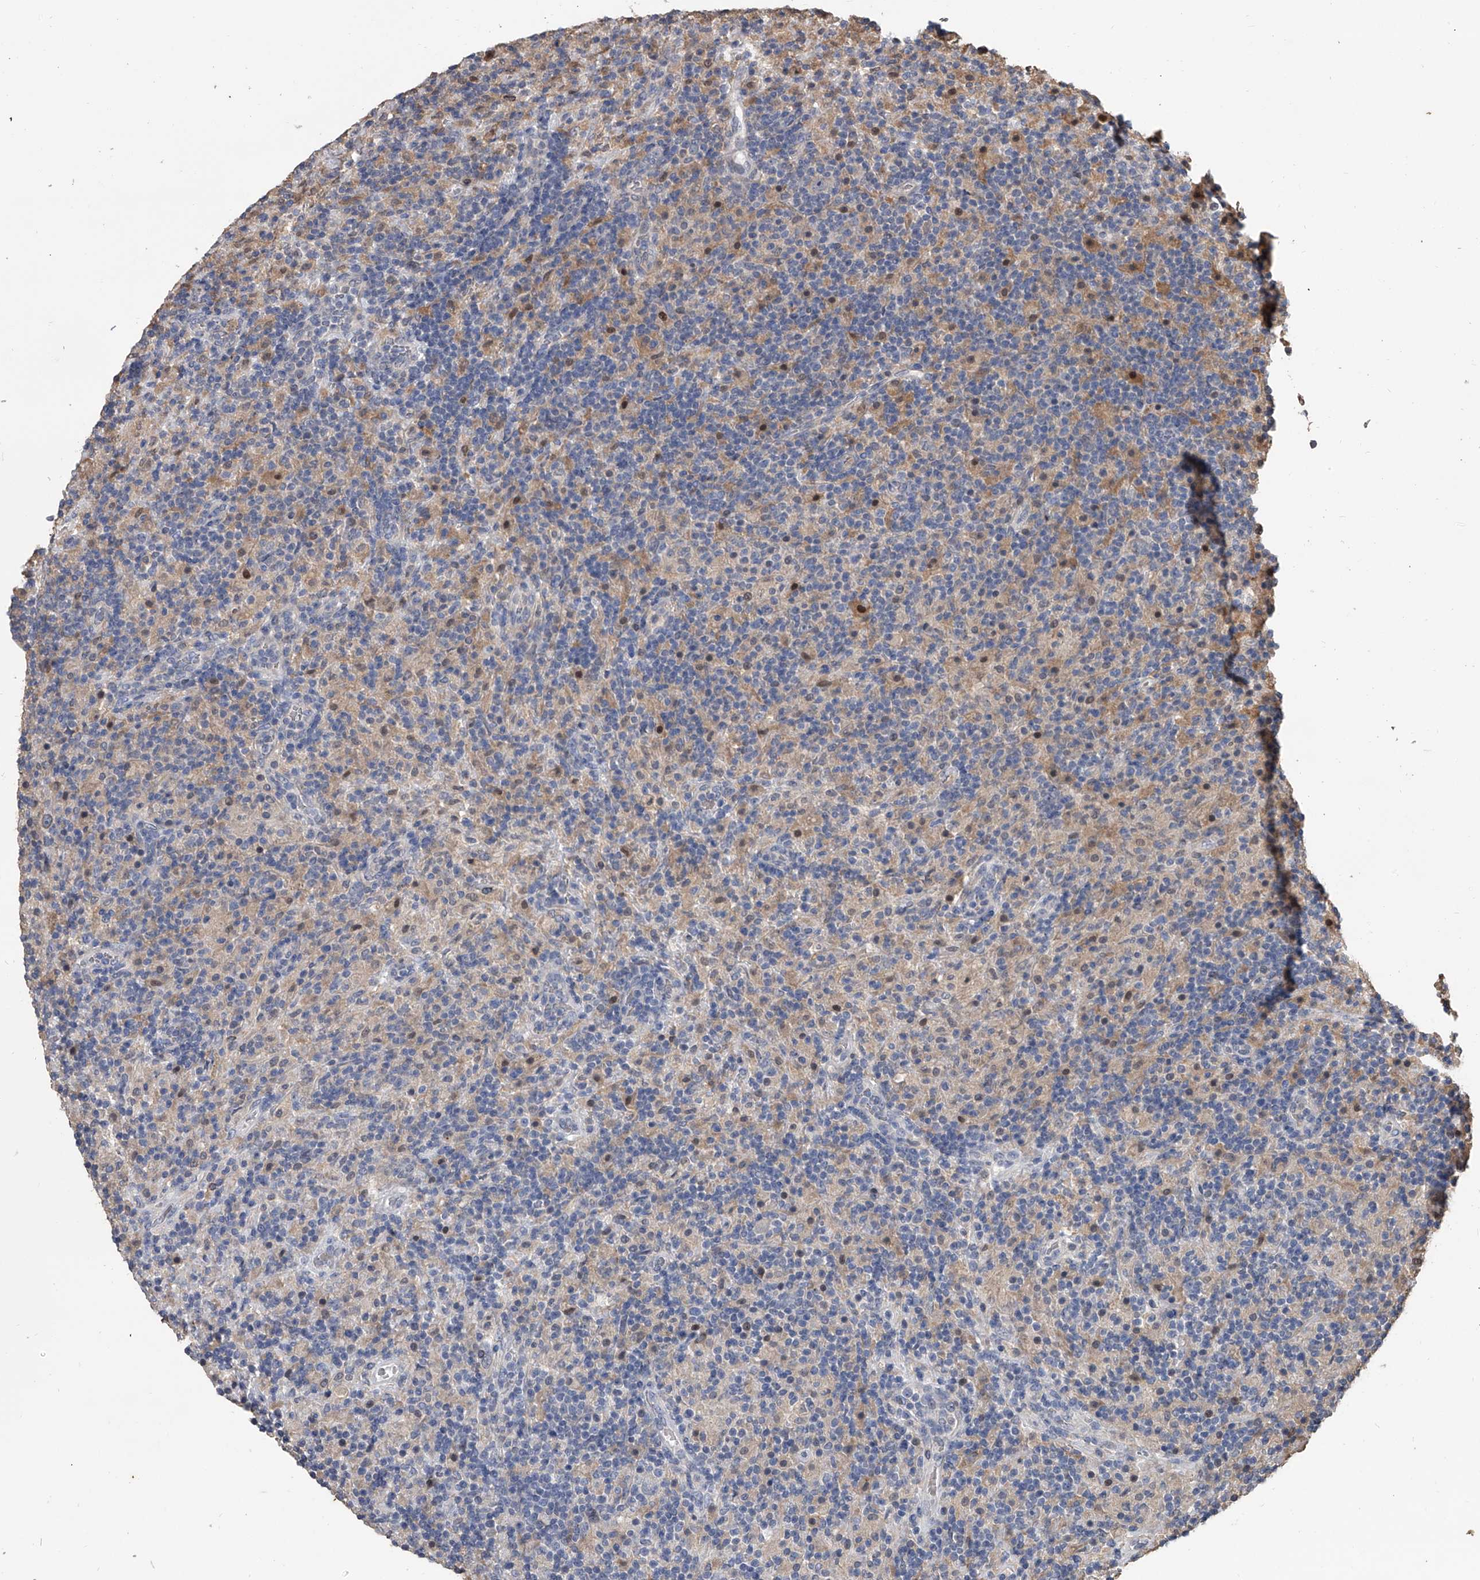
{"staining": {"intensity": "negative", "quantity": "none", "location": "none"}, "tissue": "lymphoma", "cell_type": "Tumor cells", "image_type": "cancer", "snomed": [{"axis": "morphology", "description": "Hodgkin's disease, NOS"}, {"axis": "topography", "description": "Lymph node"}], "caption": "A high-resolution photomicrograph shows IHC staining of Hodgkin's disease, which exhibits no significant expression in tumor cells. The staining was performed using DAB to visualize the protein expression in brown, while the nuclei were stained in blue with hematoxylin (Magnification: 20x).", "gene": "DOCK9", "patient": {"sex": "male", "age": 70}}